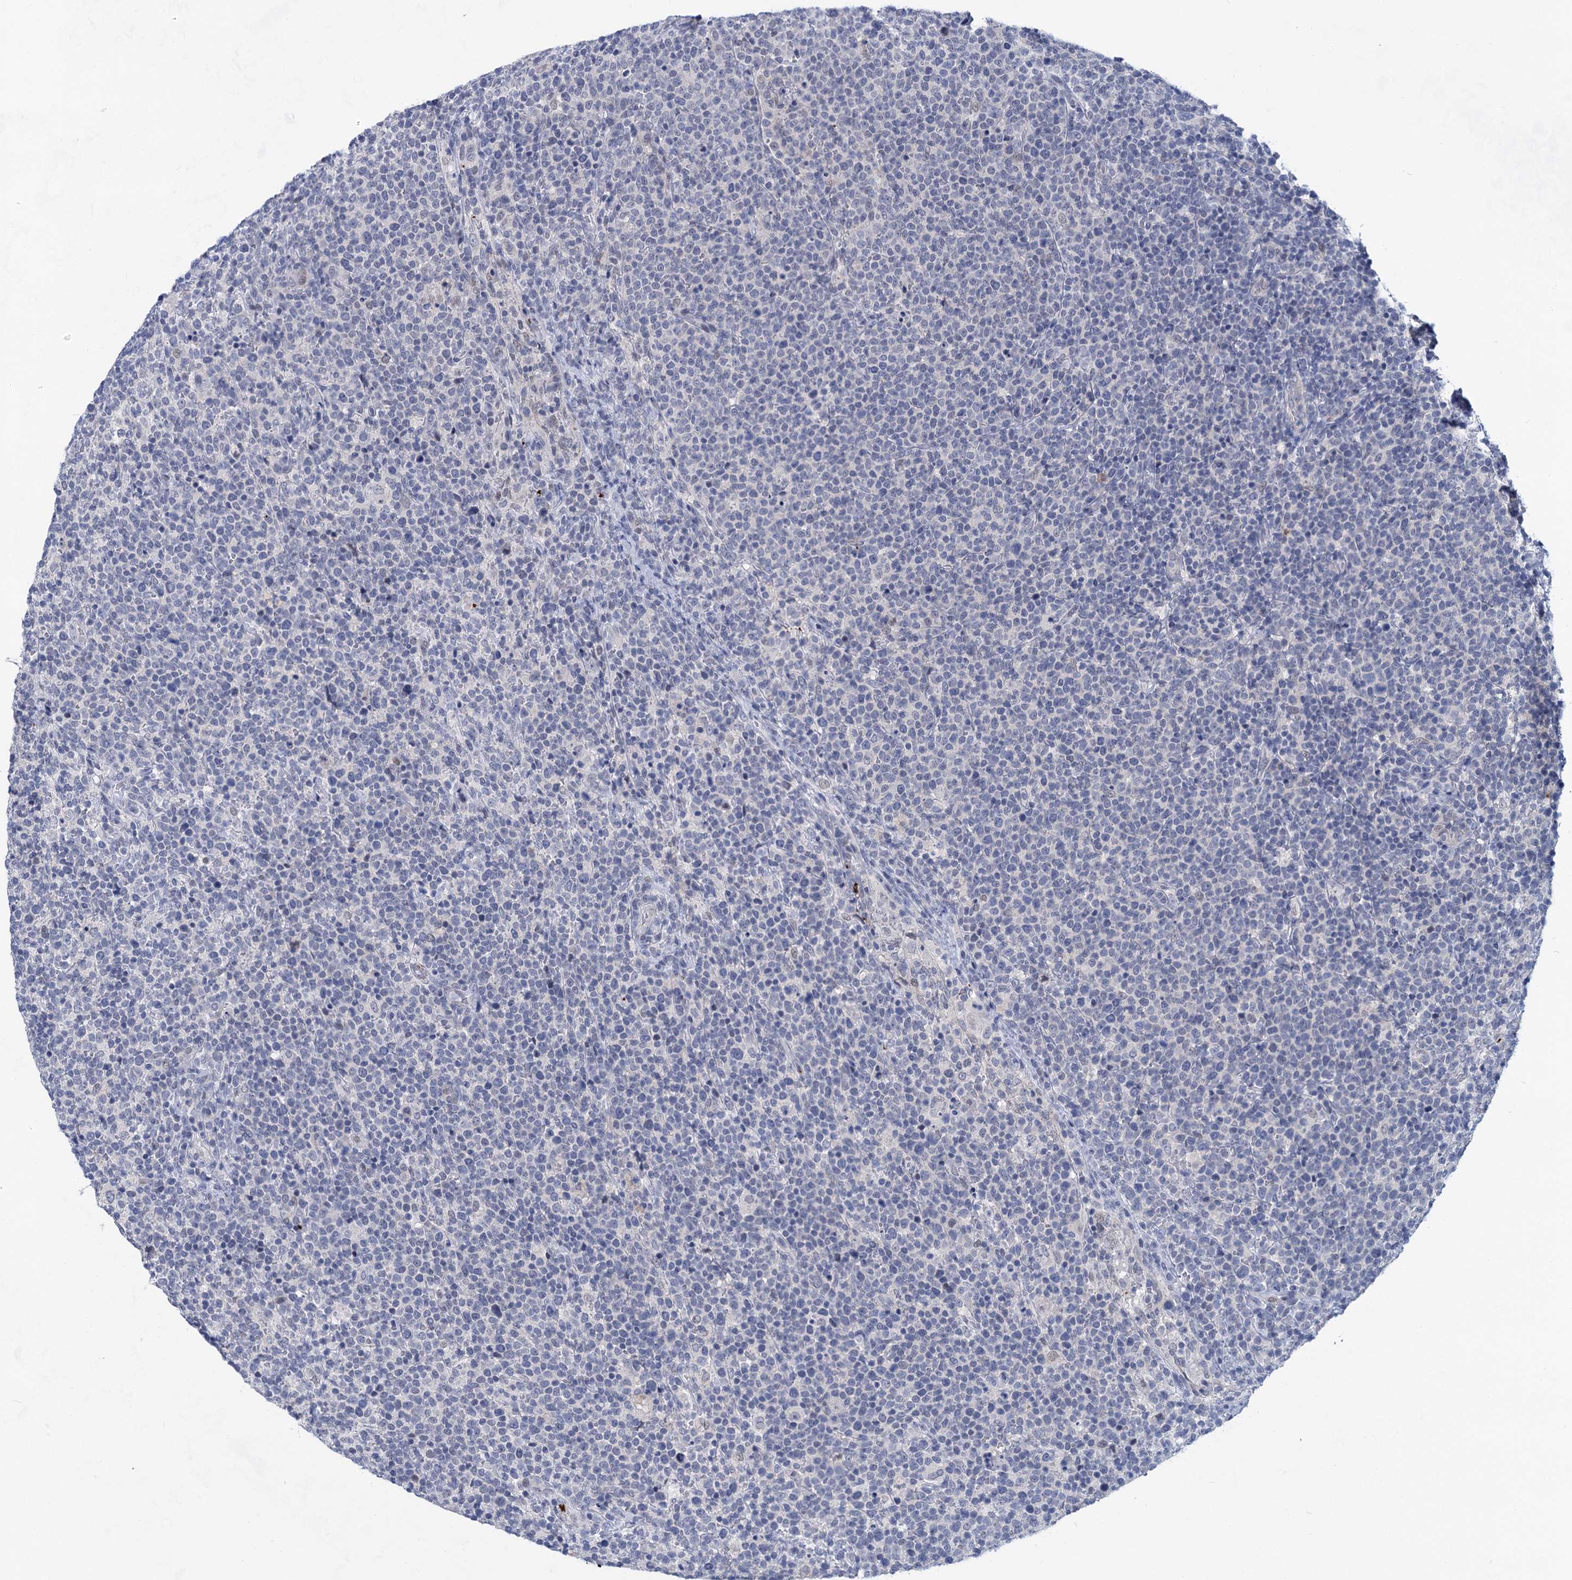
{"staining": {"intensity": "negative", "quantity": "none", "location": "none"}, "tissue": "lymphoma", "cell_type": "Tumor cells", "image_type": "cancer", "snomed": [{"axis": "morphology", "description": "Malignant lymphoma, non-Hodgkin's type, High grade"}, {"axis": "topography", "description": "Lymph node"}], "caption": "Tumor cells are negative for protein expression in human lymphoma.", "gene": "MON2", "patient": {"sex": "male", "age": 61}}